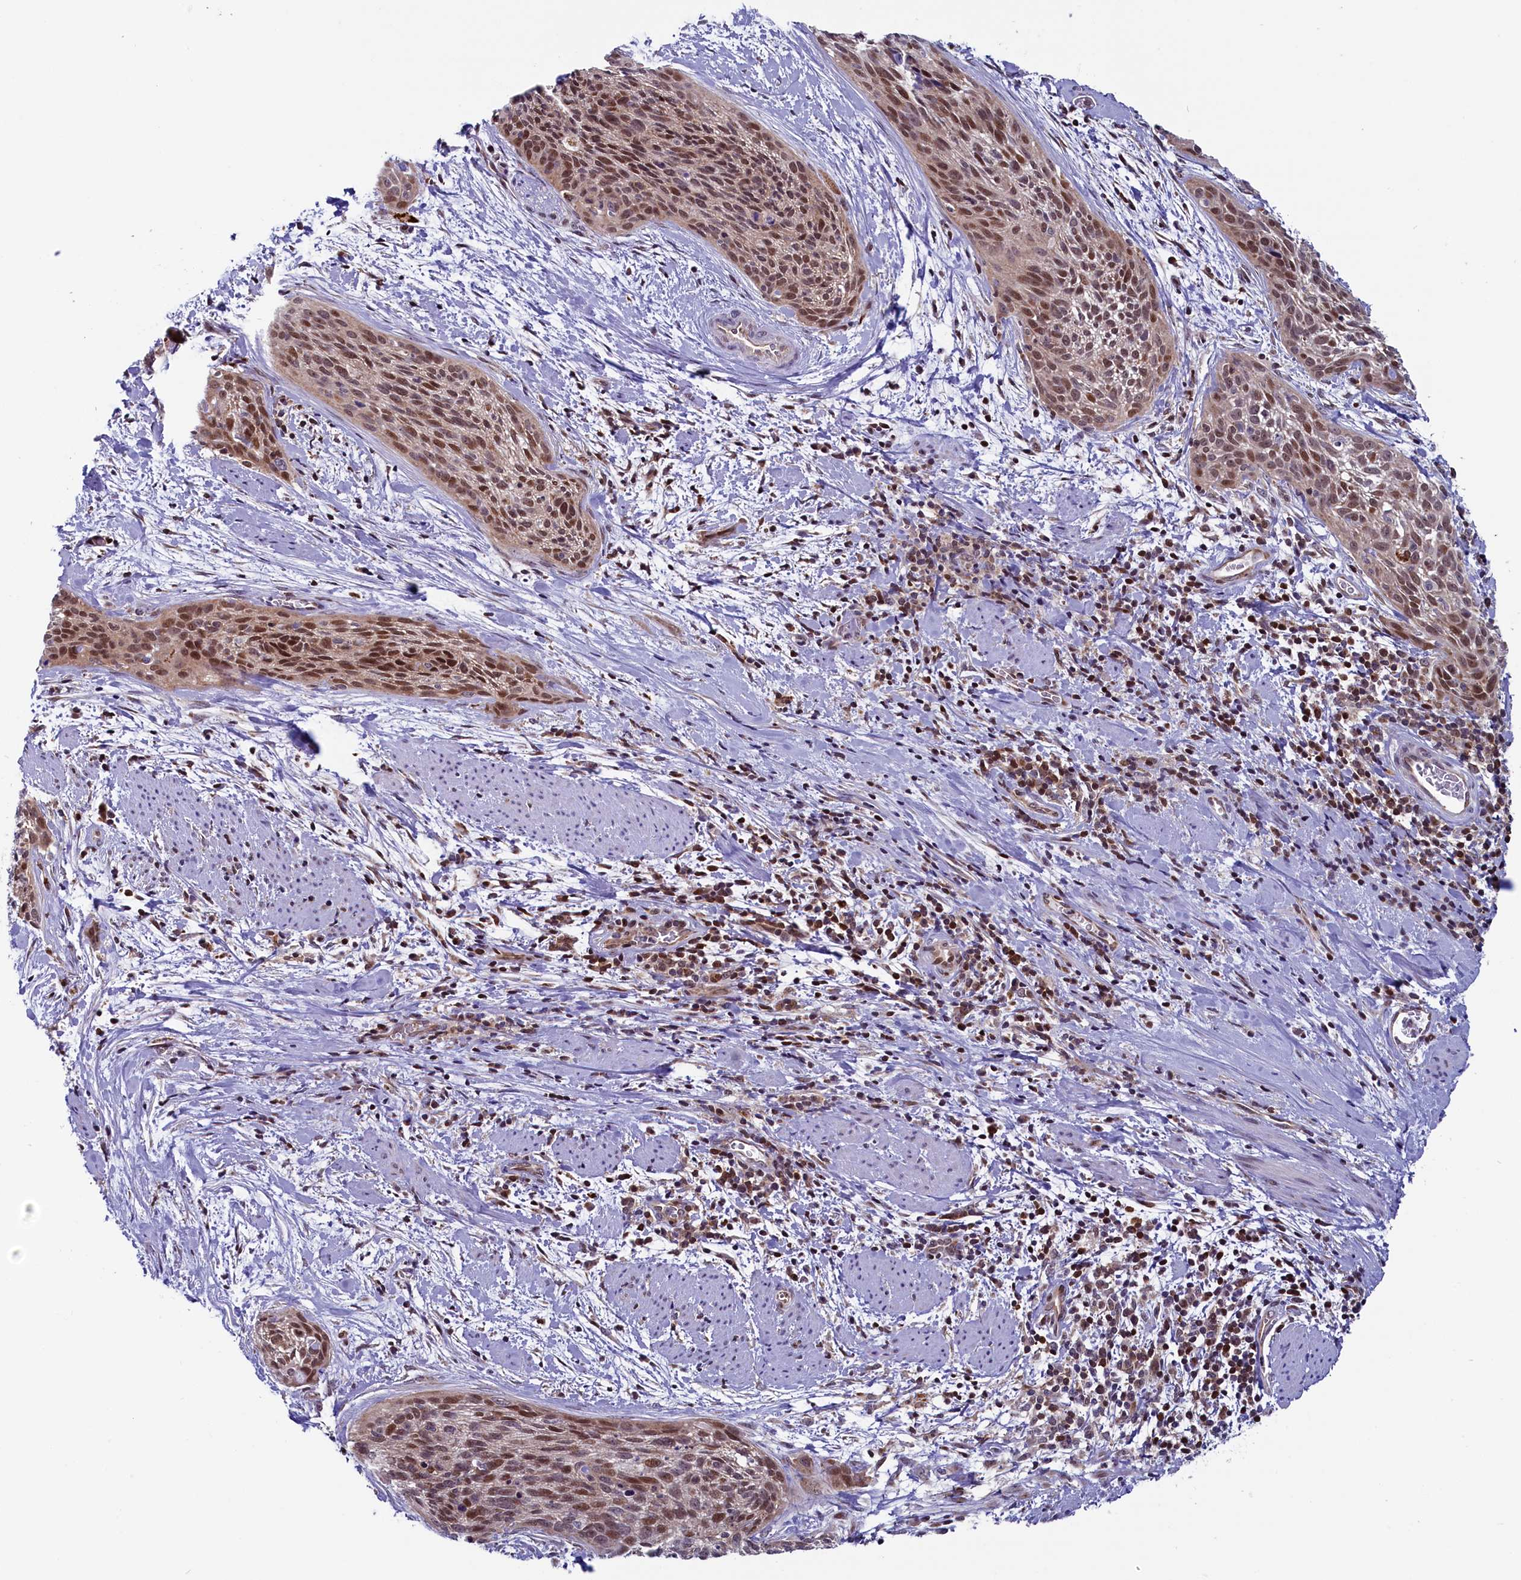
{"staining": {"intensity": "moderate", "quantity": ">75%", "location": "nuclear"}, "tissue": "cervical cancer", "cell_type": "Tumor cells", "image_type": "cancer", "snomed": [{"axis": "morphology", "description": "Squamous cell carcinoma, NOS"}, {"axis": "topography", "description": "Cervix"}], "caption": "Cervical squamous cell carcinoma stained with a brown dye shows moderate nuclear positive expression in approximately >75% of tumor cells.", "gene": "CIAPIN1", "patient": {"sex": "female", "age": 55}}